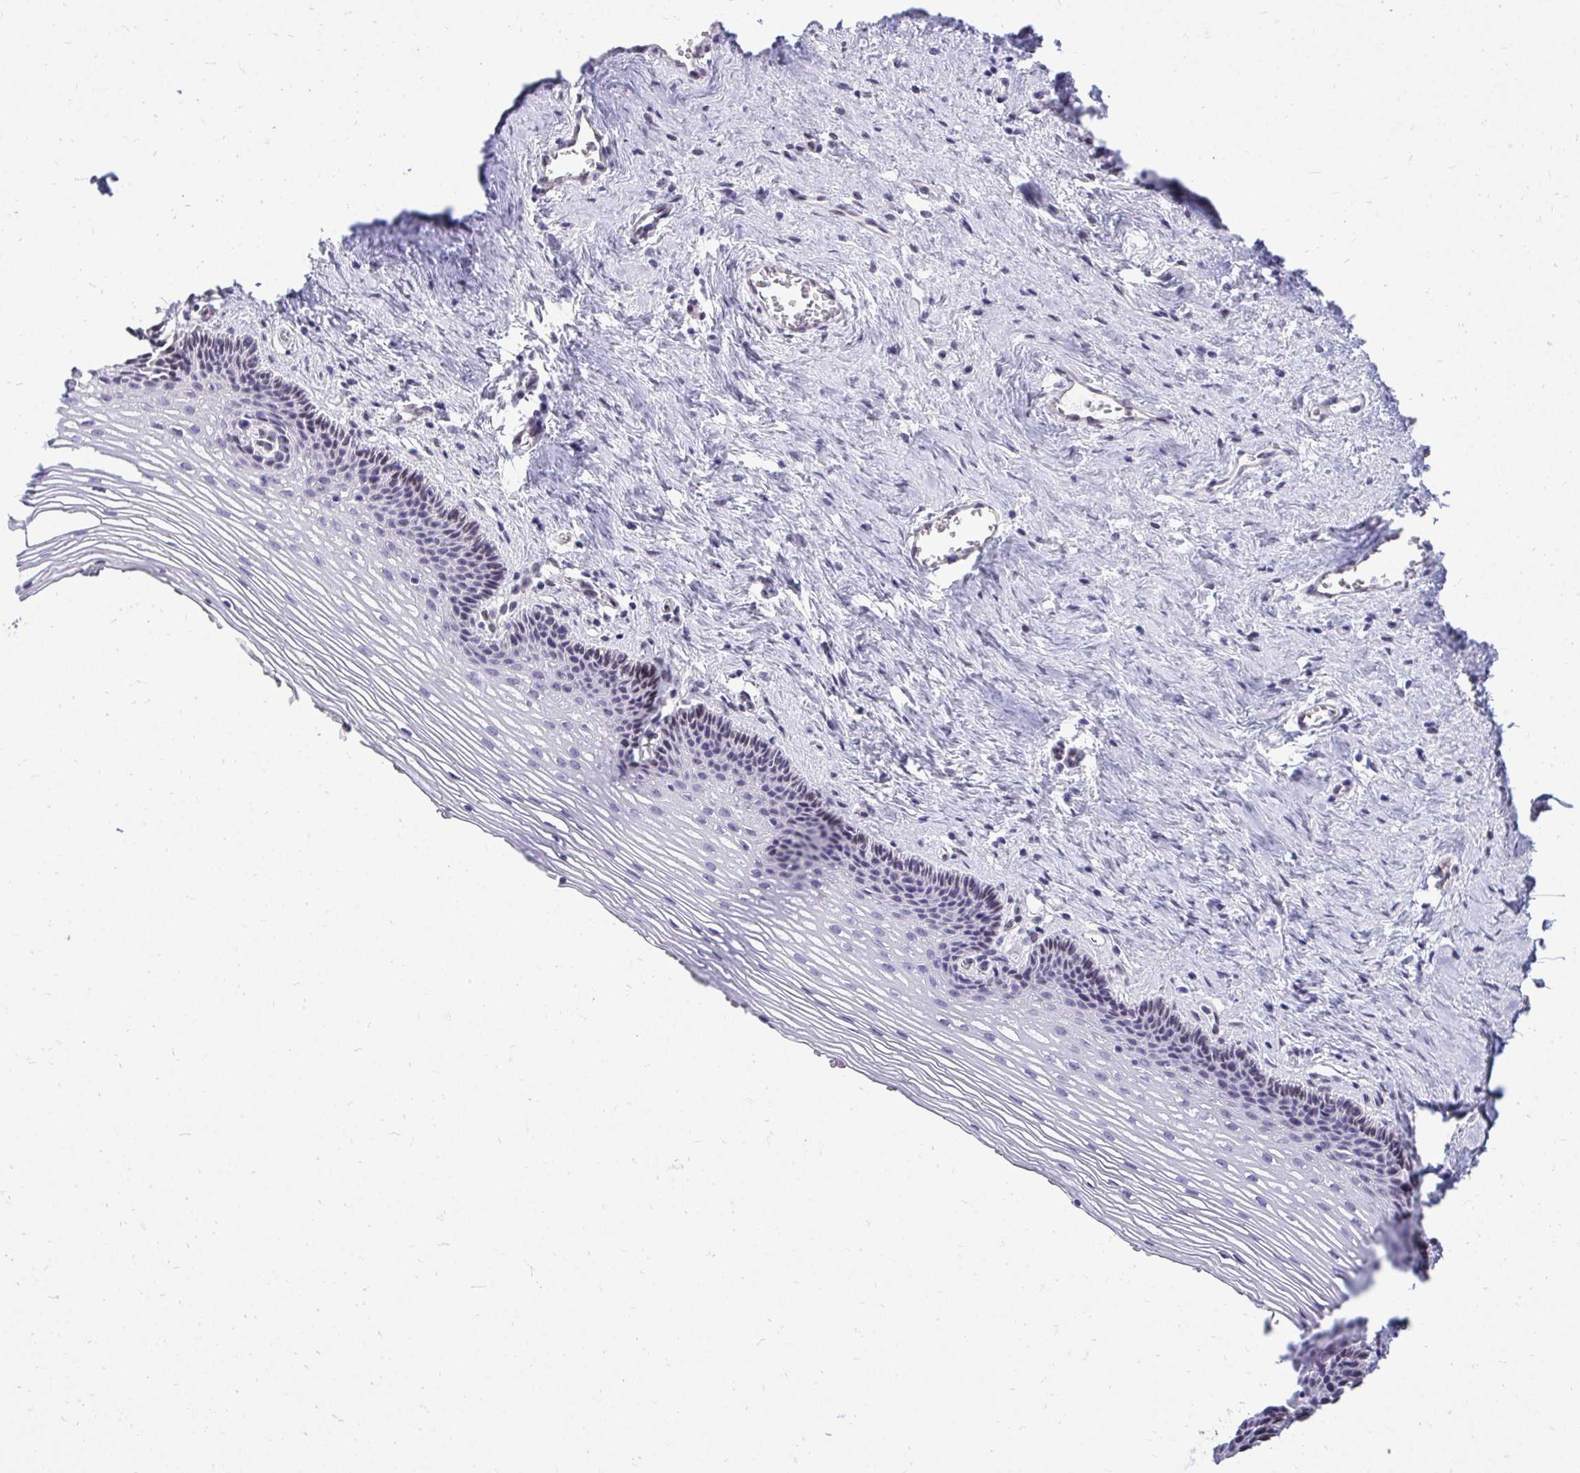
{"staining": {"intensity": "moderate", "quantity": "<25%", "location": "nuclear"}, "tissue": "vagina", "cell_type": "Squamous epithelial cells", "image_type": "normal", "snomed": [{"axis": "morphology", "description": "Normal tissue, NOS"}, {"axis": "topography", "description": "Vagina"}, {"axis": "topography", "description": "Cervix"}], "caption": "Normal vagina was stained to show a protein in brown. There is low levels of moderate nuclear staining in approximately <25% of squamous epithelial cells. (DAB (3,3'-diaminobenzidine) IHC with brightfield microscopy, high magnification).", "gene": "BANF1", "patient": {"sex": "female", "age": 37}}